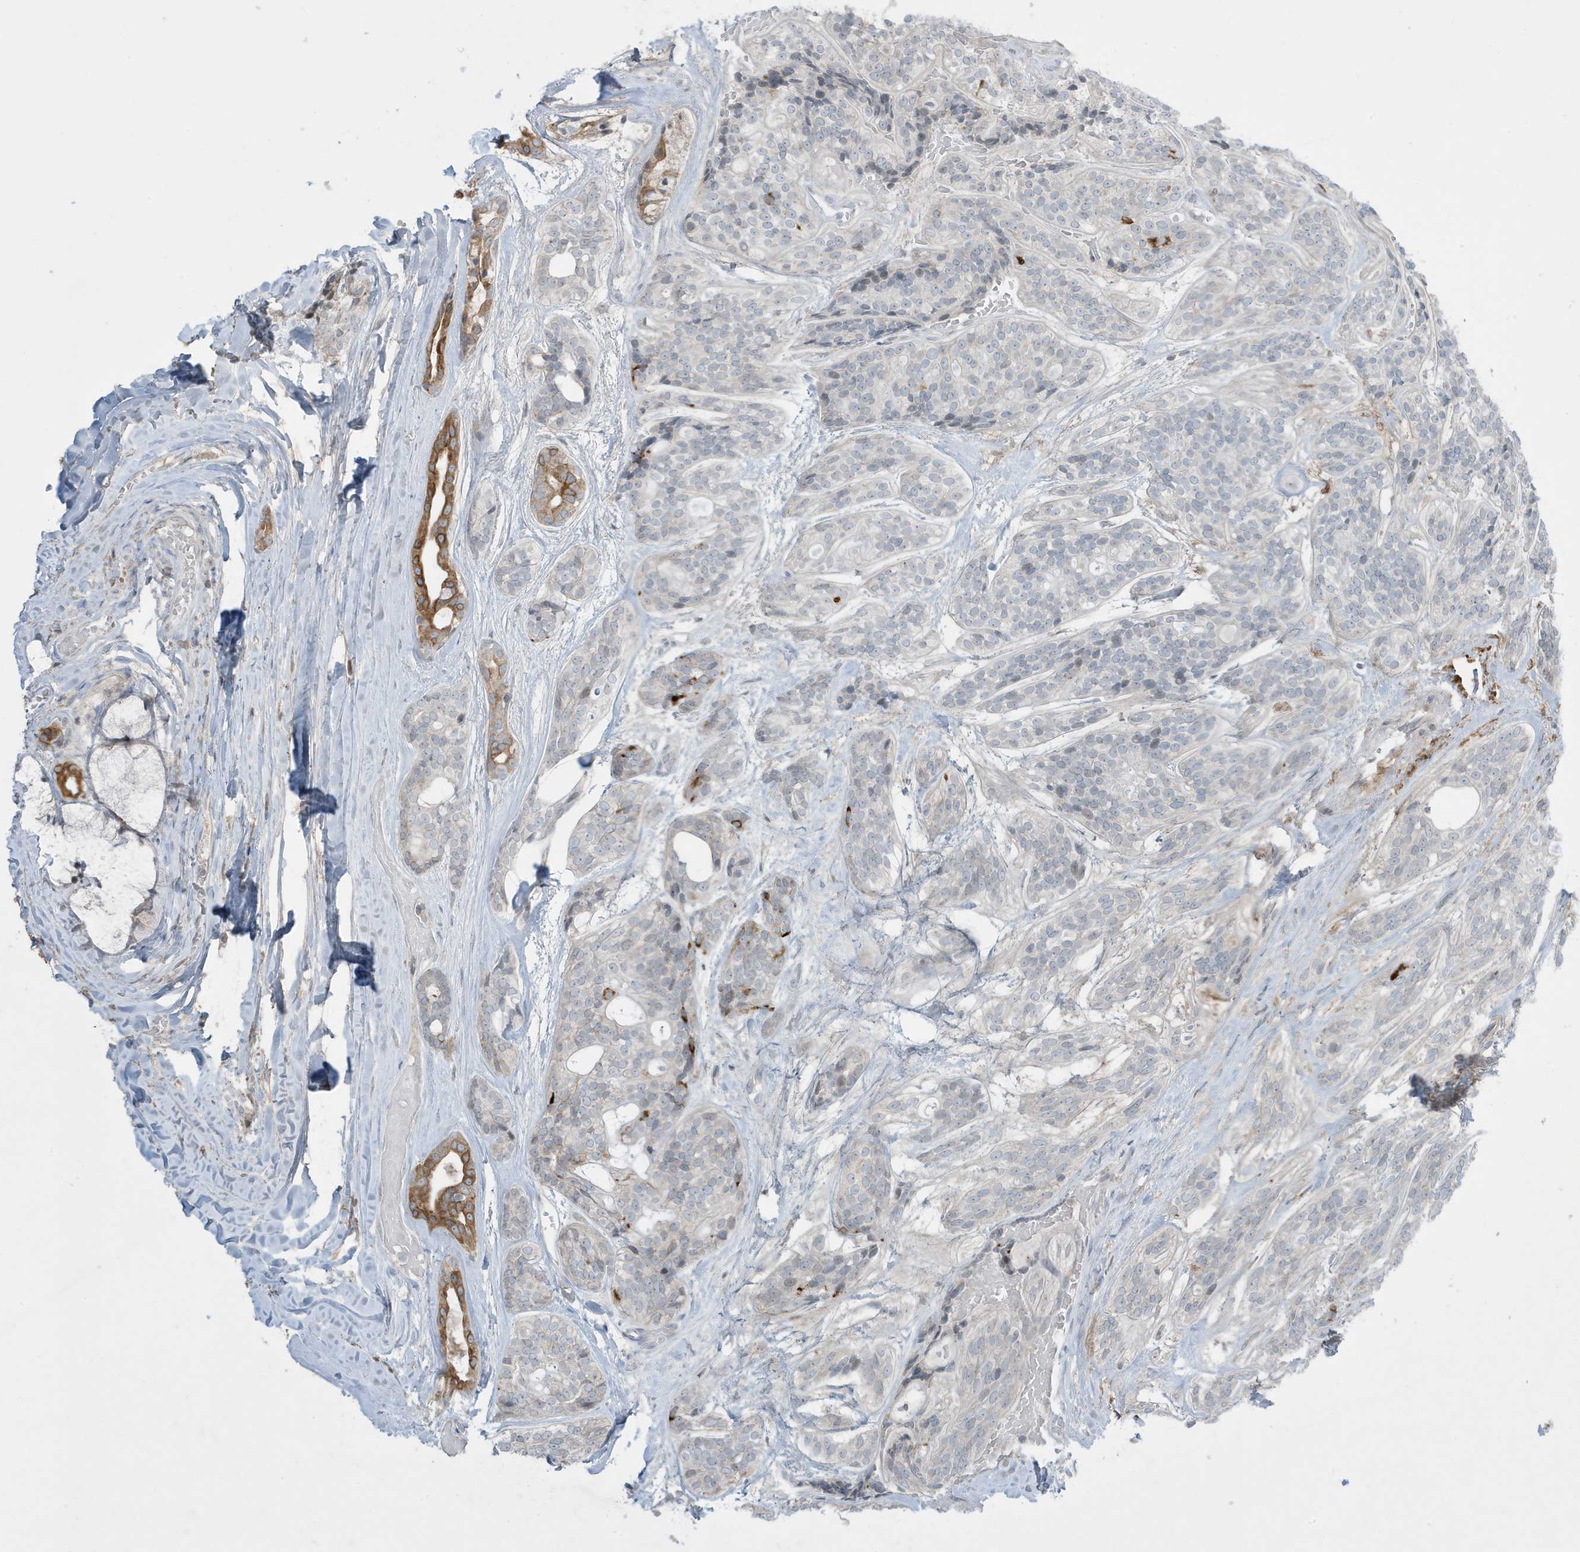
{"staining": {"intensity": "strong", "quantity": "<25%", "location": "cytoplasmic/membranous"}, "tissue": "head and neck cancer", "cell_type": "Tumor cells", "image_type": "cancer", "snomed": [{"axis": "morphology", "description": "Adenocarcinoma, NOS"}, {"axis": "topography", "description": "Head-Neck"}], "caption": "Strong cytoplasmic/membranous protein positivity is appreciated in approximately <25% of tumor cells in head and neck adenocarcinoma. (Brightfield microscopy of DAB IHC at high magnification).", "gene": "FNDC1", "patient": {"sex": "male", "age": 66}}